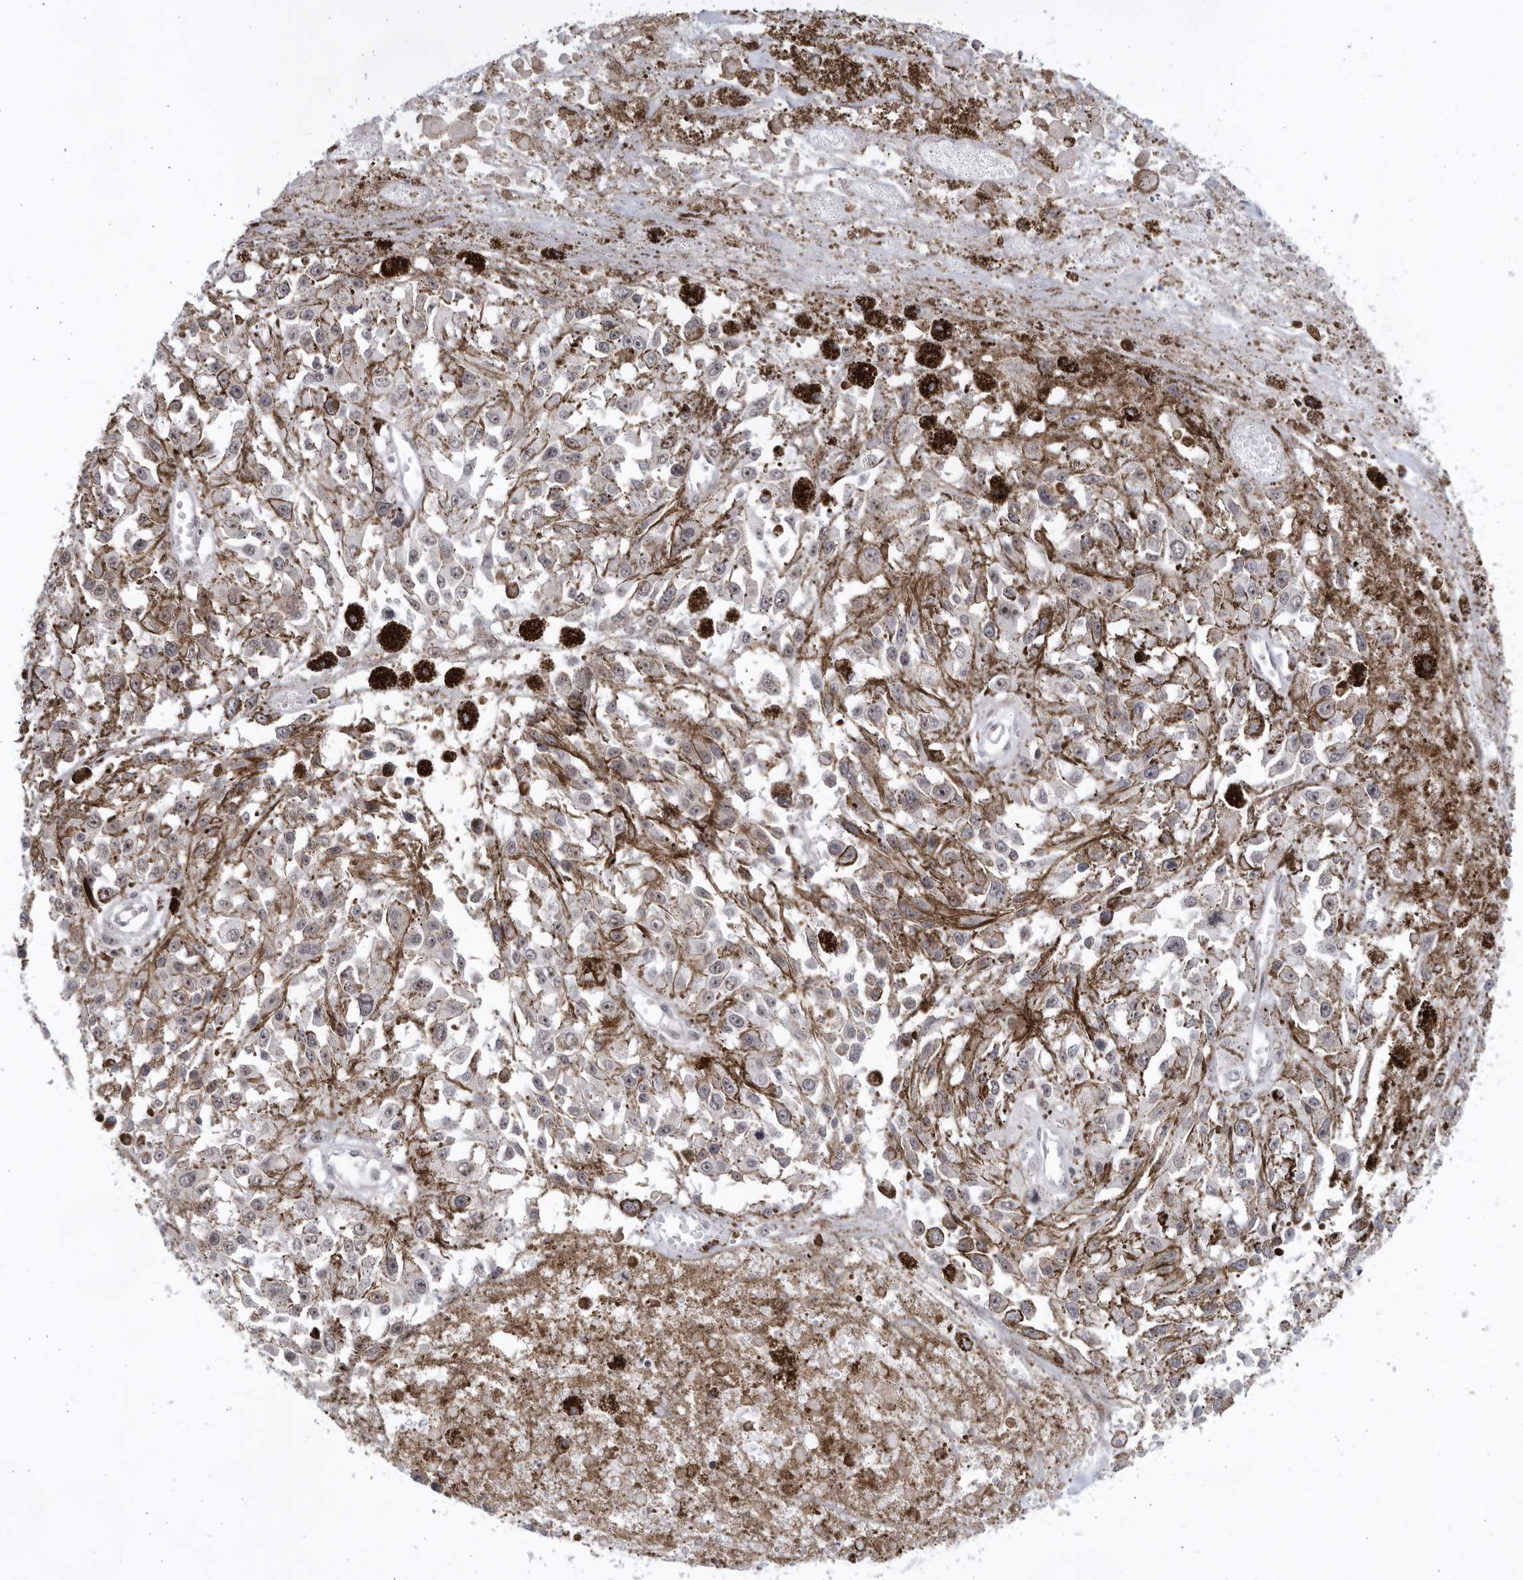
{"staining": {"intensity": "negative", "quantity": "none", "location": "none"}, "tissue": "melanoma", "cell_type": "Tumor cells", "image_type": "cancer", "snomed": [{"axis": "morphology", "description": "Malignant melanoma, Metastatic site"}, {"axis": "topography", "description": "Lymph node"}], "caption": "Tumor cells are negative for brown protein staining in melanoma.", "gene": "ITGB3BP", "patient": {"sex": "male", "age": 59}}